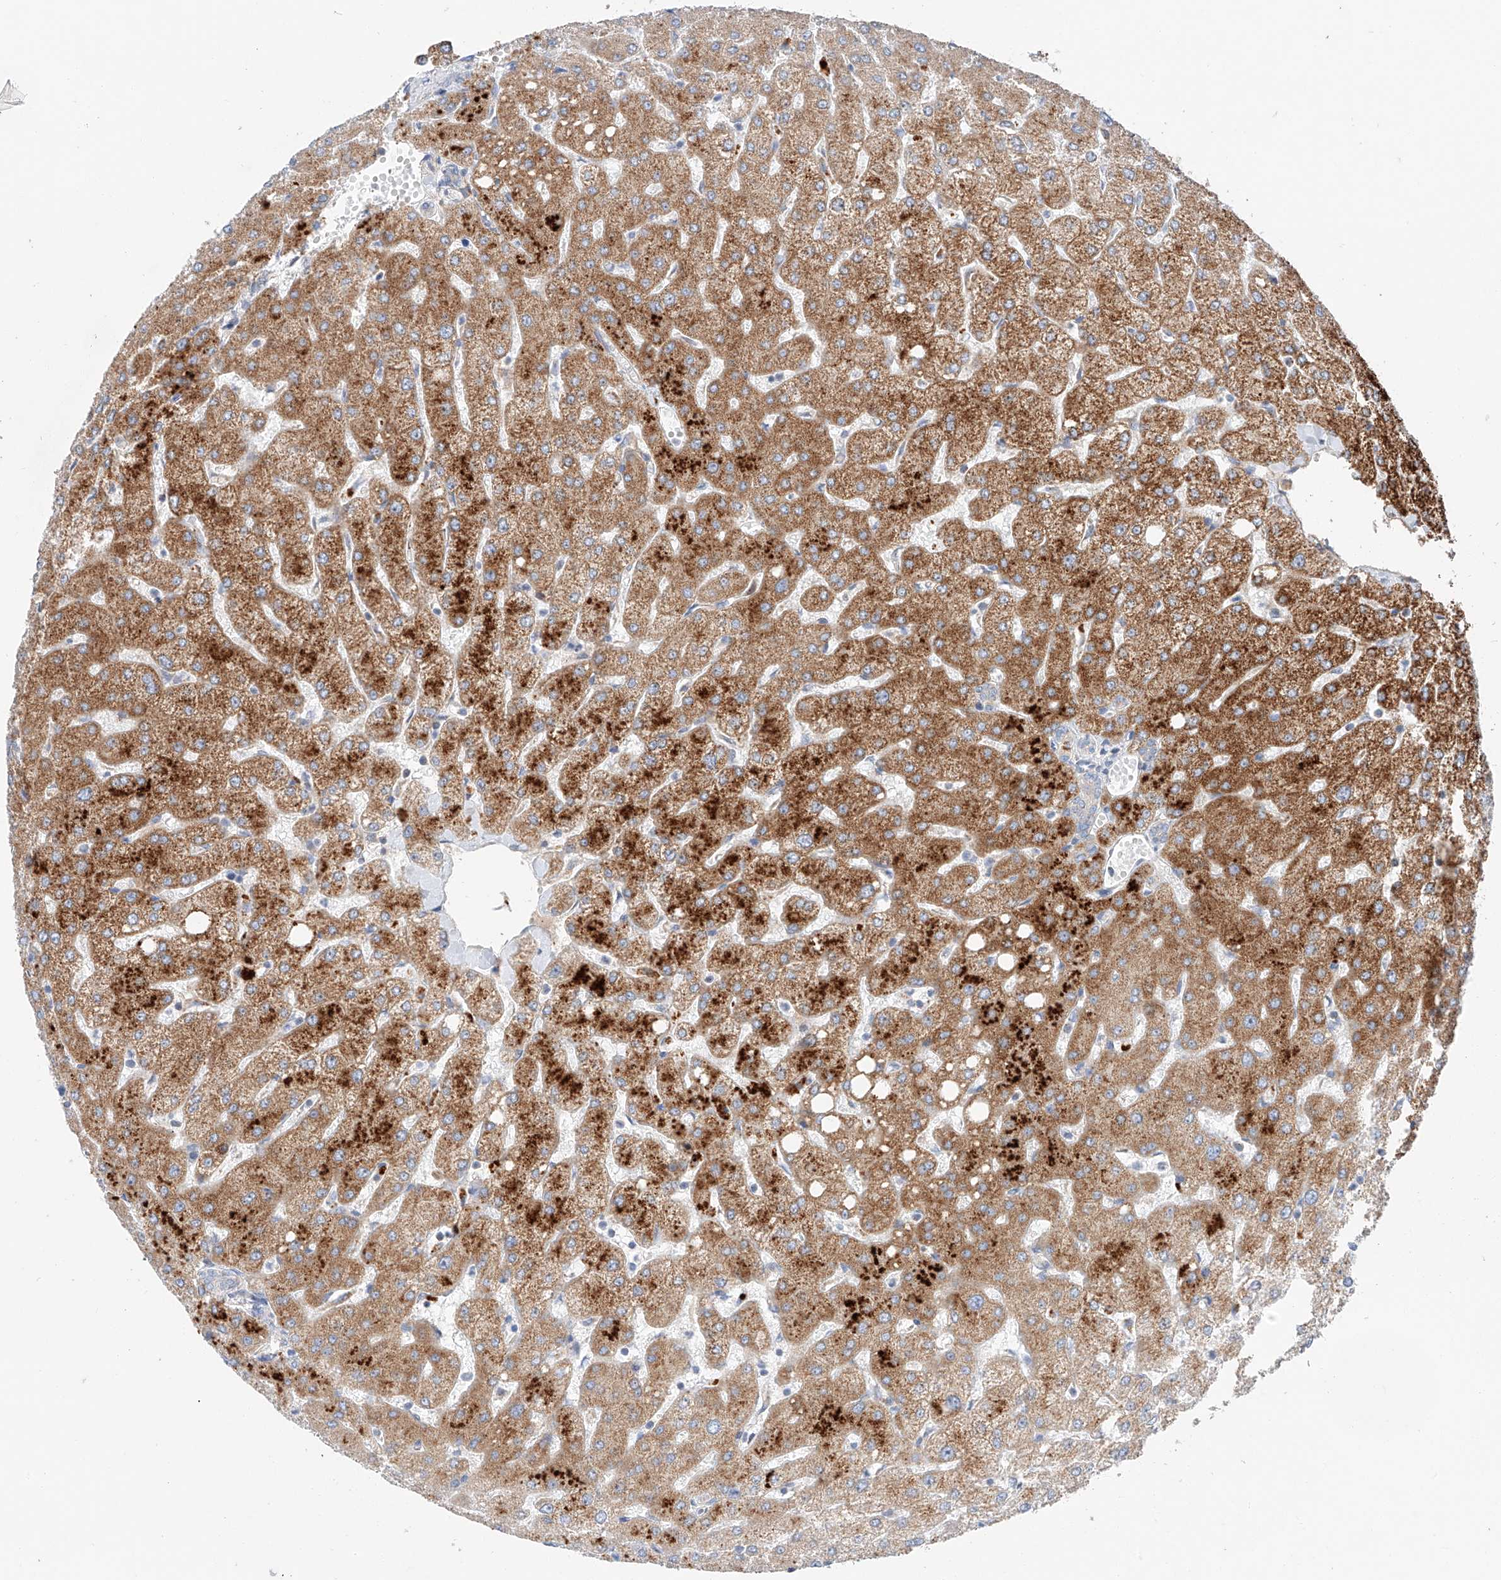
{"staining": {"intensity": "negative", "quantity": "none", "location": "none"}, "tissue": "liver", "cell_type": "Cholangiocytes", "image_type": "normal", "snomed": [{"axis": "morphology", "description": "Normal tissue, NOS"}, {"axis": "topography", "description": "Liver"}], "caption": "Immunohistochemical staining of benign human liver reveals no significant positivity in cholangiocytes.", "gene": "RUSC1", "patient": {"sex": "female", "age": 54}}